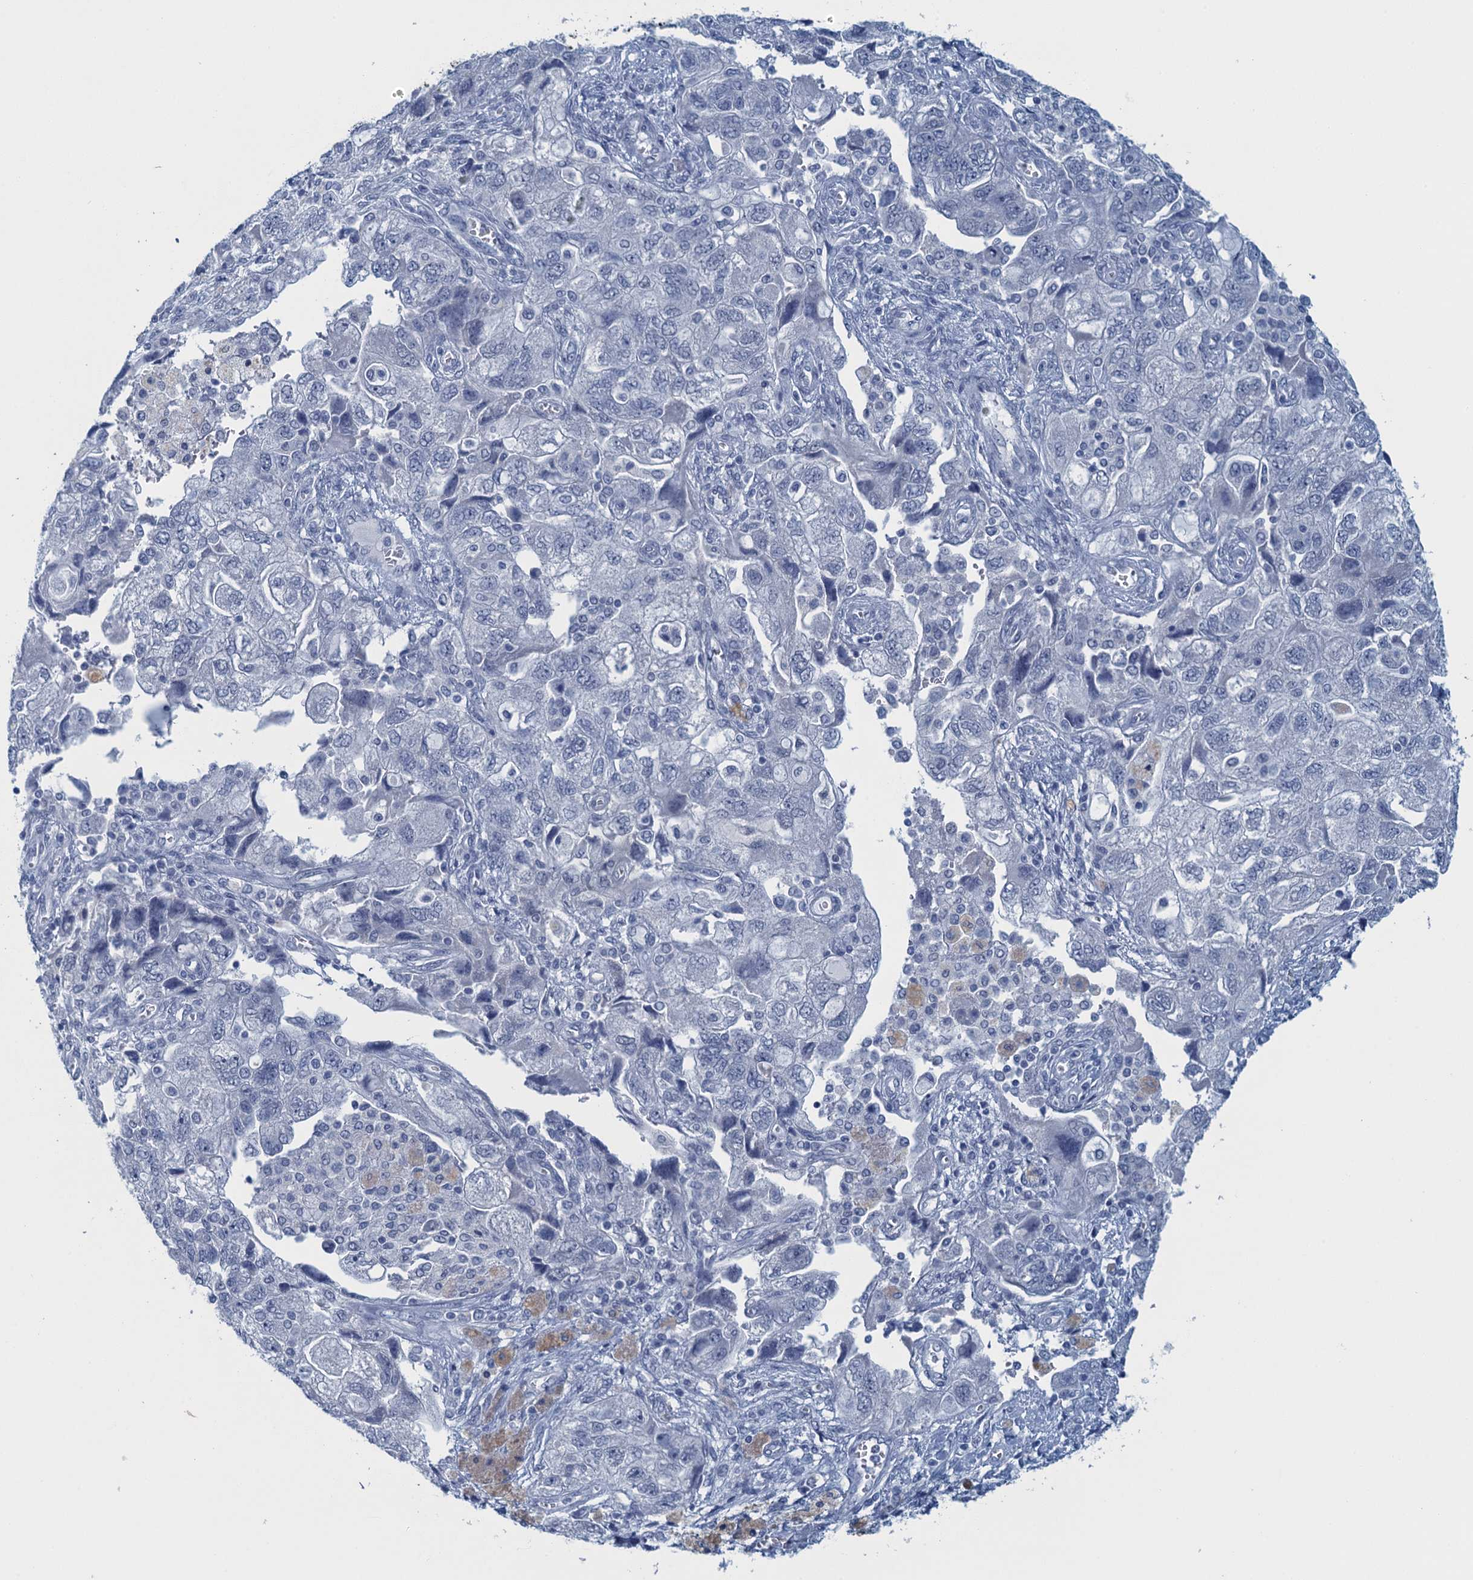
{"staining": {"intensity": "negative", "quantity": "none", "location": "none"}, "tissue": "ovarian cancer", "cell_type": "Tumor cells", "image_type": "cancer", "snomed": [{"axis": "morphology", "description": "Carcinoma, NOS"}, {"axis": "morphology", "description": "Cystadenocarcinoma, serous, NOS"}, {"axis": "topography", "description": "Ovary"}], "caption": "DAB (3,3'-diaminobenzidine) immunohistochemical staining of human ovarian carcinoma displays no significant staining in tumor cells.", "gene": "ENSG00000131152", "patient": {"sex": "female", "age": 69}}